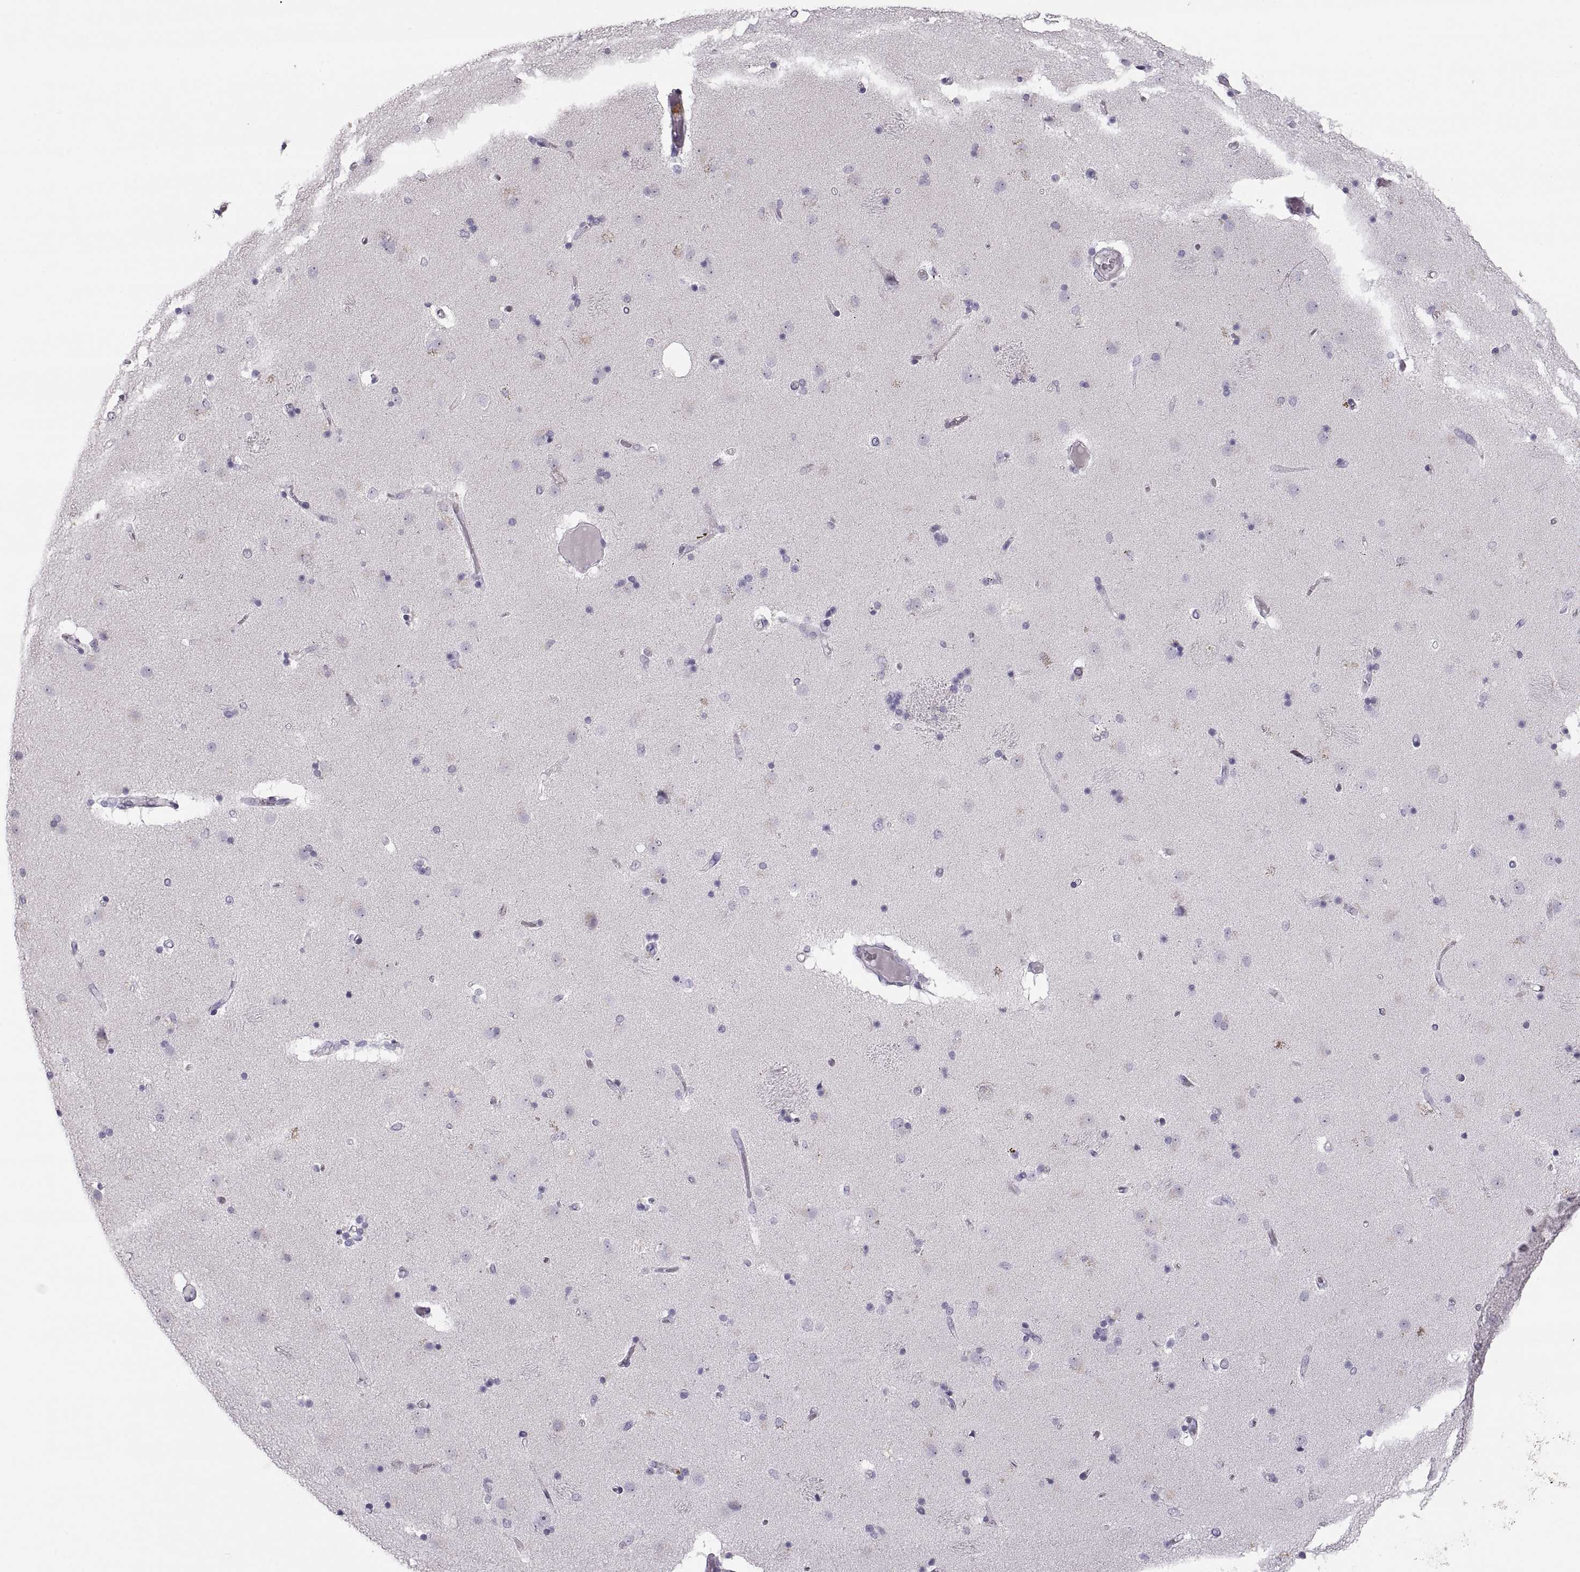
{"staining": {"intensity": "negative", "quantity": "none", "location": "none"}, "tissue": "caudate", "cell_type": "Glial cells", "image_type": "normal", "snomed": [{"axis": "morphology", "description": "Normal tissue, NOS"}, {"axis": "topography", "description": "Lateral ventricle wall"}], "caption": "DAB (3,3'-diaminobenzidine) immunohistochemical staining of unremarkable human caudate demonstrates no significant positivity in glial cells. (Stains: DAB immunohistochemistry (IHC) with hematoxylin counter stain, Microscopy: brightfield microscopy at high magnification).", "gene": "MILR1", "patient": {"sex": "female", "age": 71}}